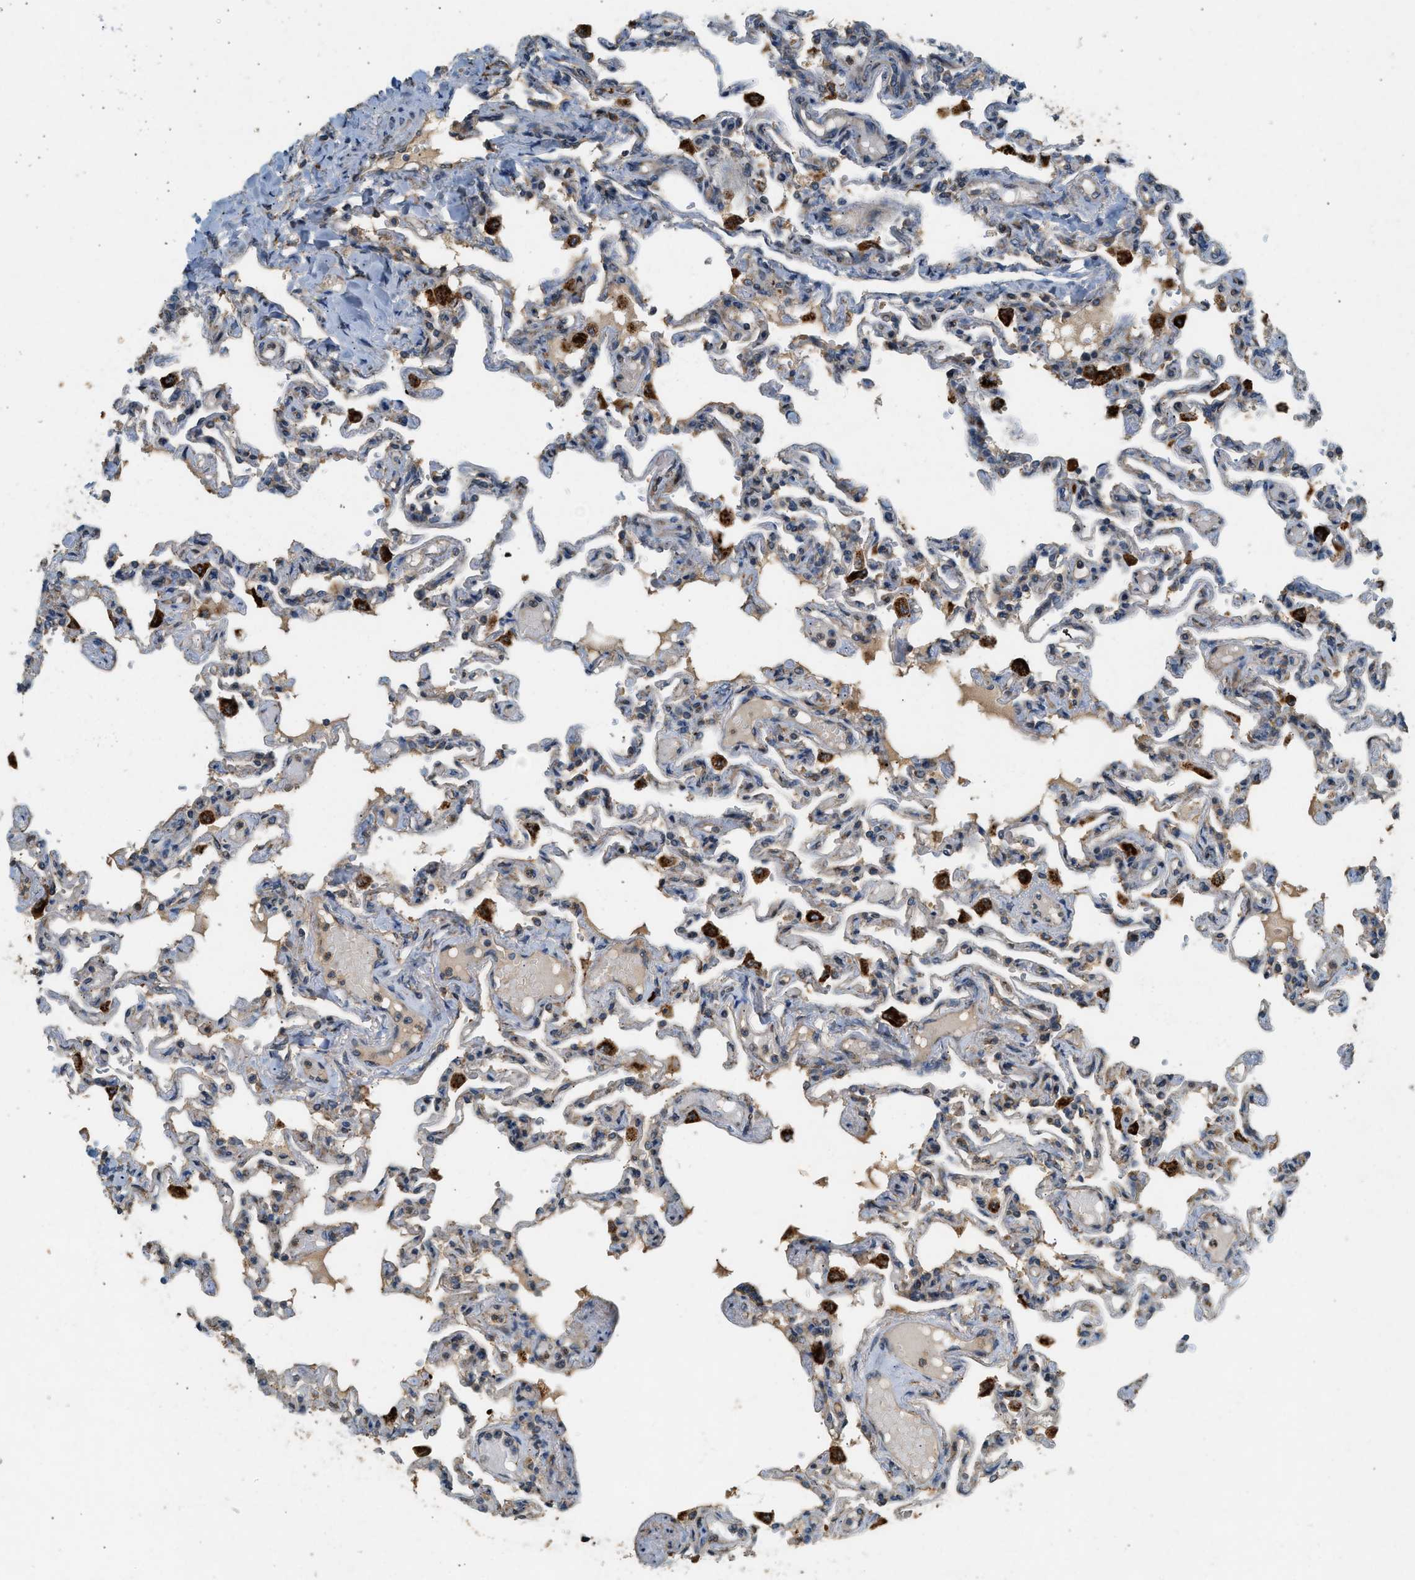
{"staining": {"intensity": "moderate", "quantity": ">75%", "location": "cytoplasmic/membranous"}, "tissue": "lung", "cell_type": "Alveolar cells", "image_type": "normal", "snomed": [{"axis": "morphology", "description": "Normal tissue, NOS"}, {"axis": "topography", "description": "Lung"}], "caption": "A brown stain shows moderate cytoplasmic/membranous staining of a protein in alveolar cells of normal human lung.", "gene": "CTSB", "patient": {"sex": "male", "age": 21}}